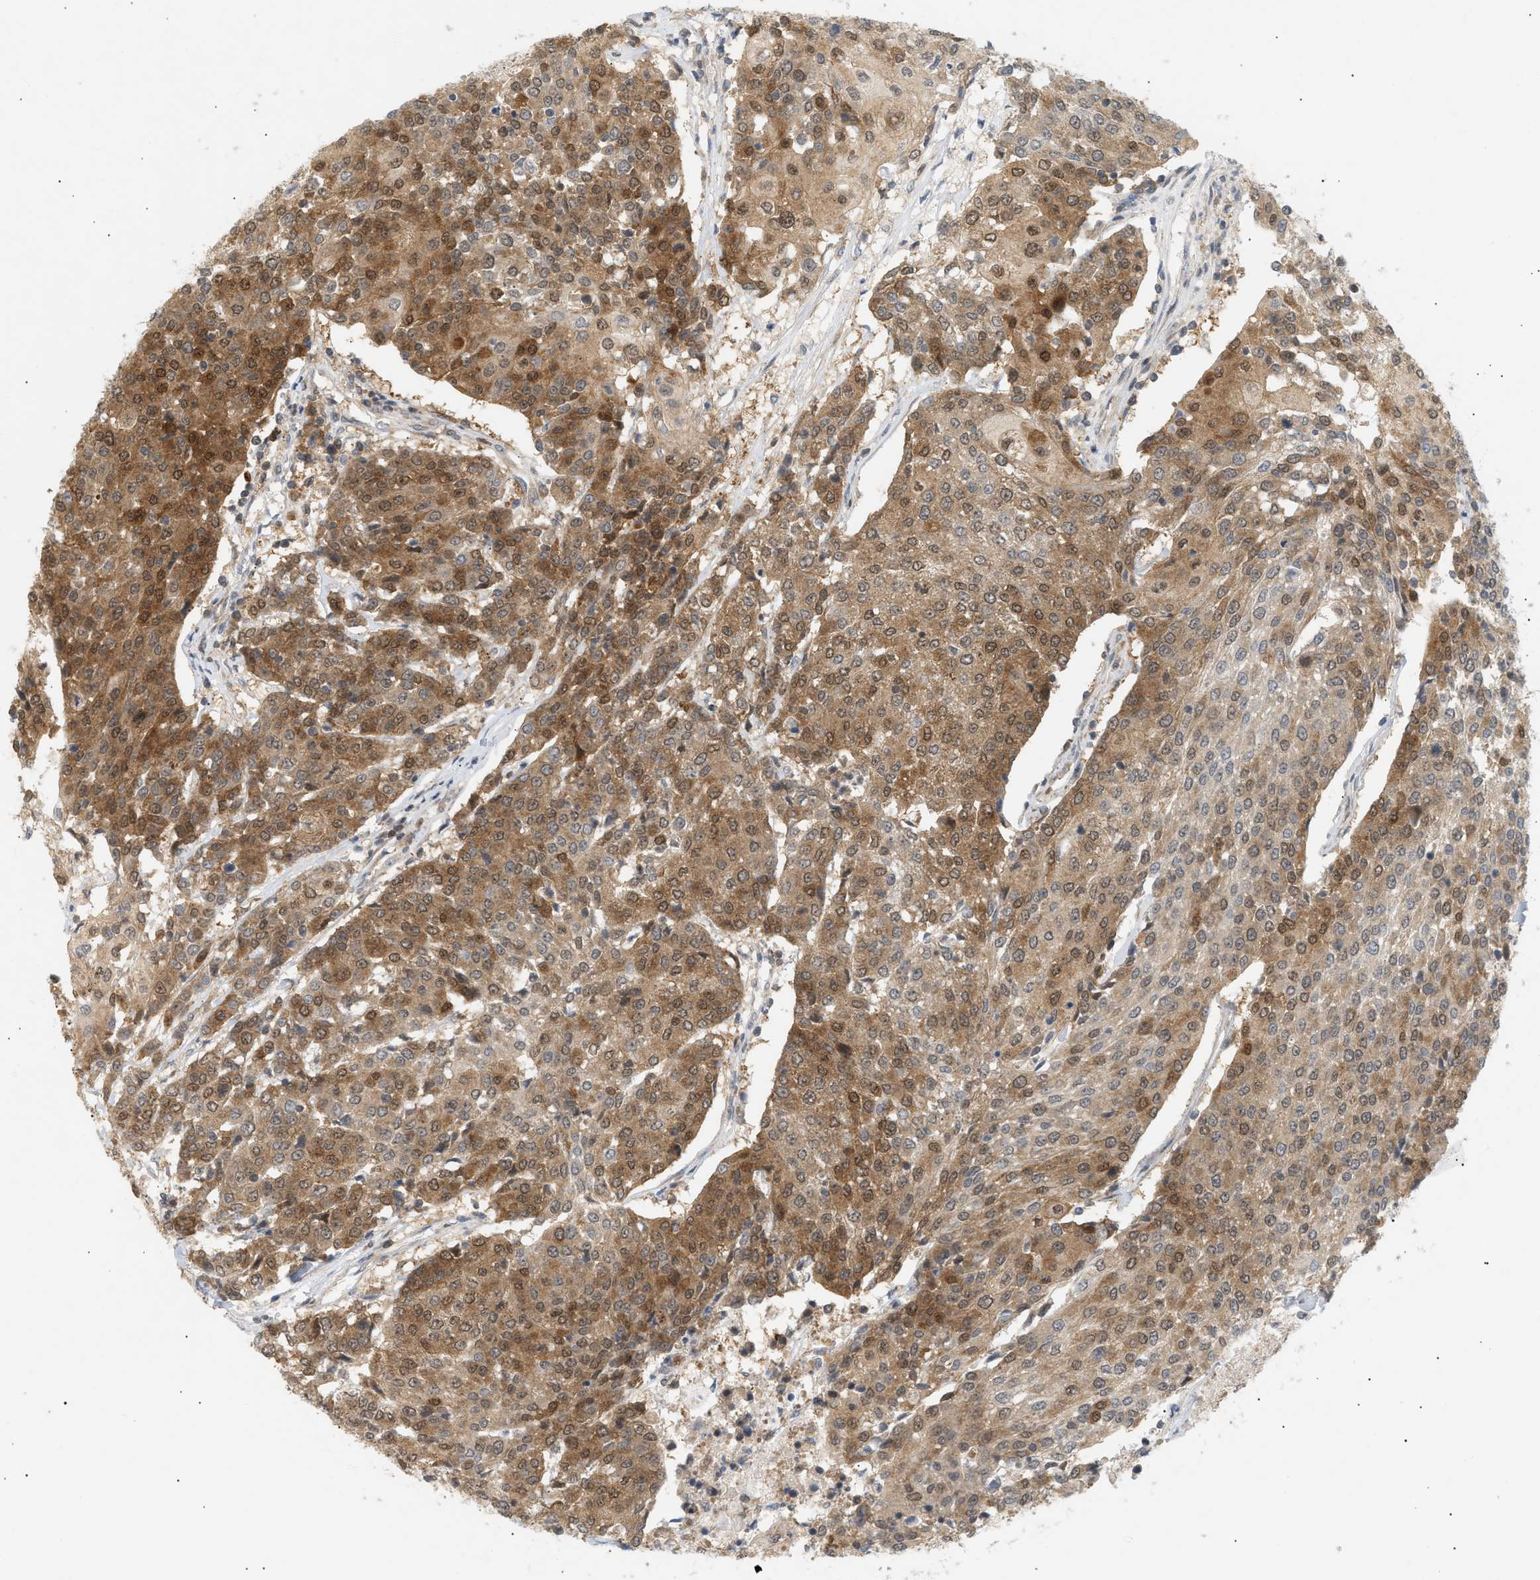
{"staining": {"intensity": "moderate", "quantity": ">75%", "location": "cytoplasmic/membranous,nuclear"}, "tissue": "urothelial cancer", "cell_type": "Tumor cells", "image_type": "cancer", "snomed": [{"axis": "morphology", "description": "Urothelial carcinoma, High grade"}, {"axis": "topography", "description": "Urinary bladder"}], "caption": "Moderate cytoplasmic/membranous and nuclear protein staining is appreciated in approximately >75% of tumor cells in urothelial cancer.", "gene": "SHC1", "patient": {"sex": "female", "age": 85}}